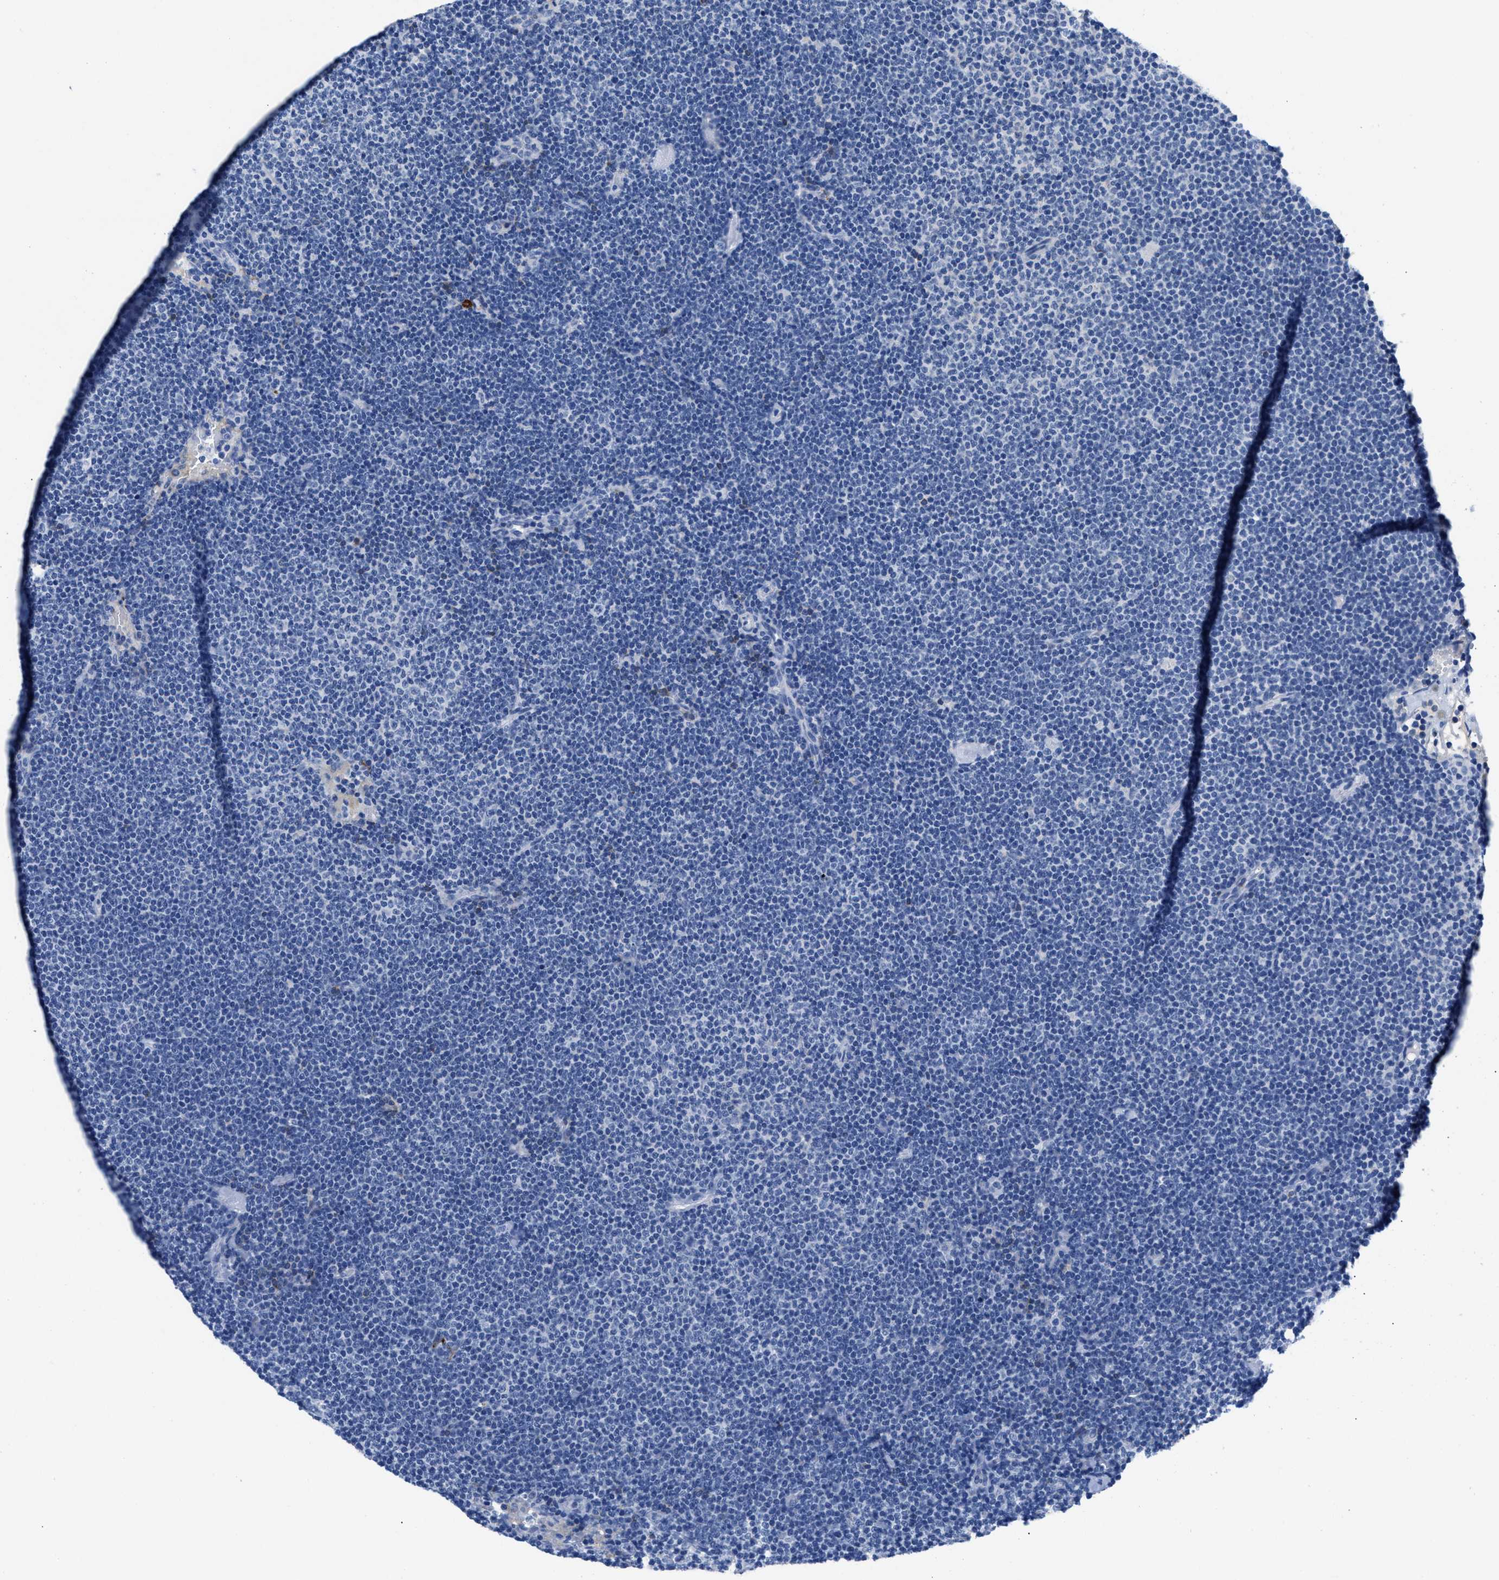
{"staining": {"intensity": "negative", "quantity": "none", "location": "none"}, "tissue": "lymphoma", "cell_type": "Tumor cells", "image_type": "cancer", "snomed": [{"axis": "morphology", "description": "Malignant lymphoma, non-Hodgkin's type, Low grade"}, {"axis": "topography", "description": "Lymph node"}], "caption": "A photomicrograph of human malignant lymphoma, non-Hodgkin's type (low-grade) is negative for staining in tumor cells.", "gene": "SLFN13", "patient": {"sex": "female", "age": 53}}